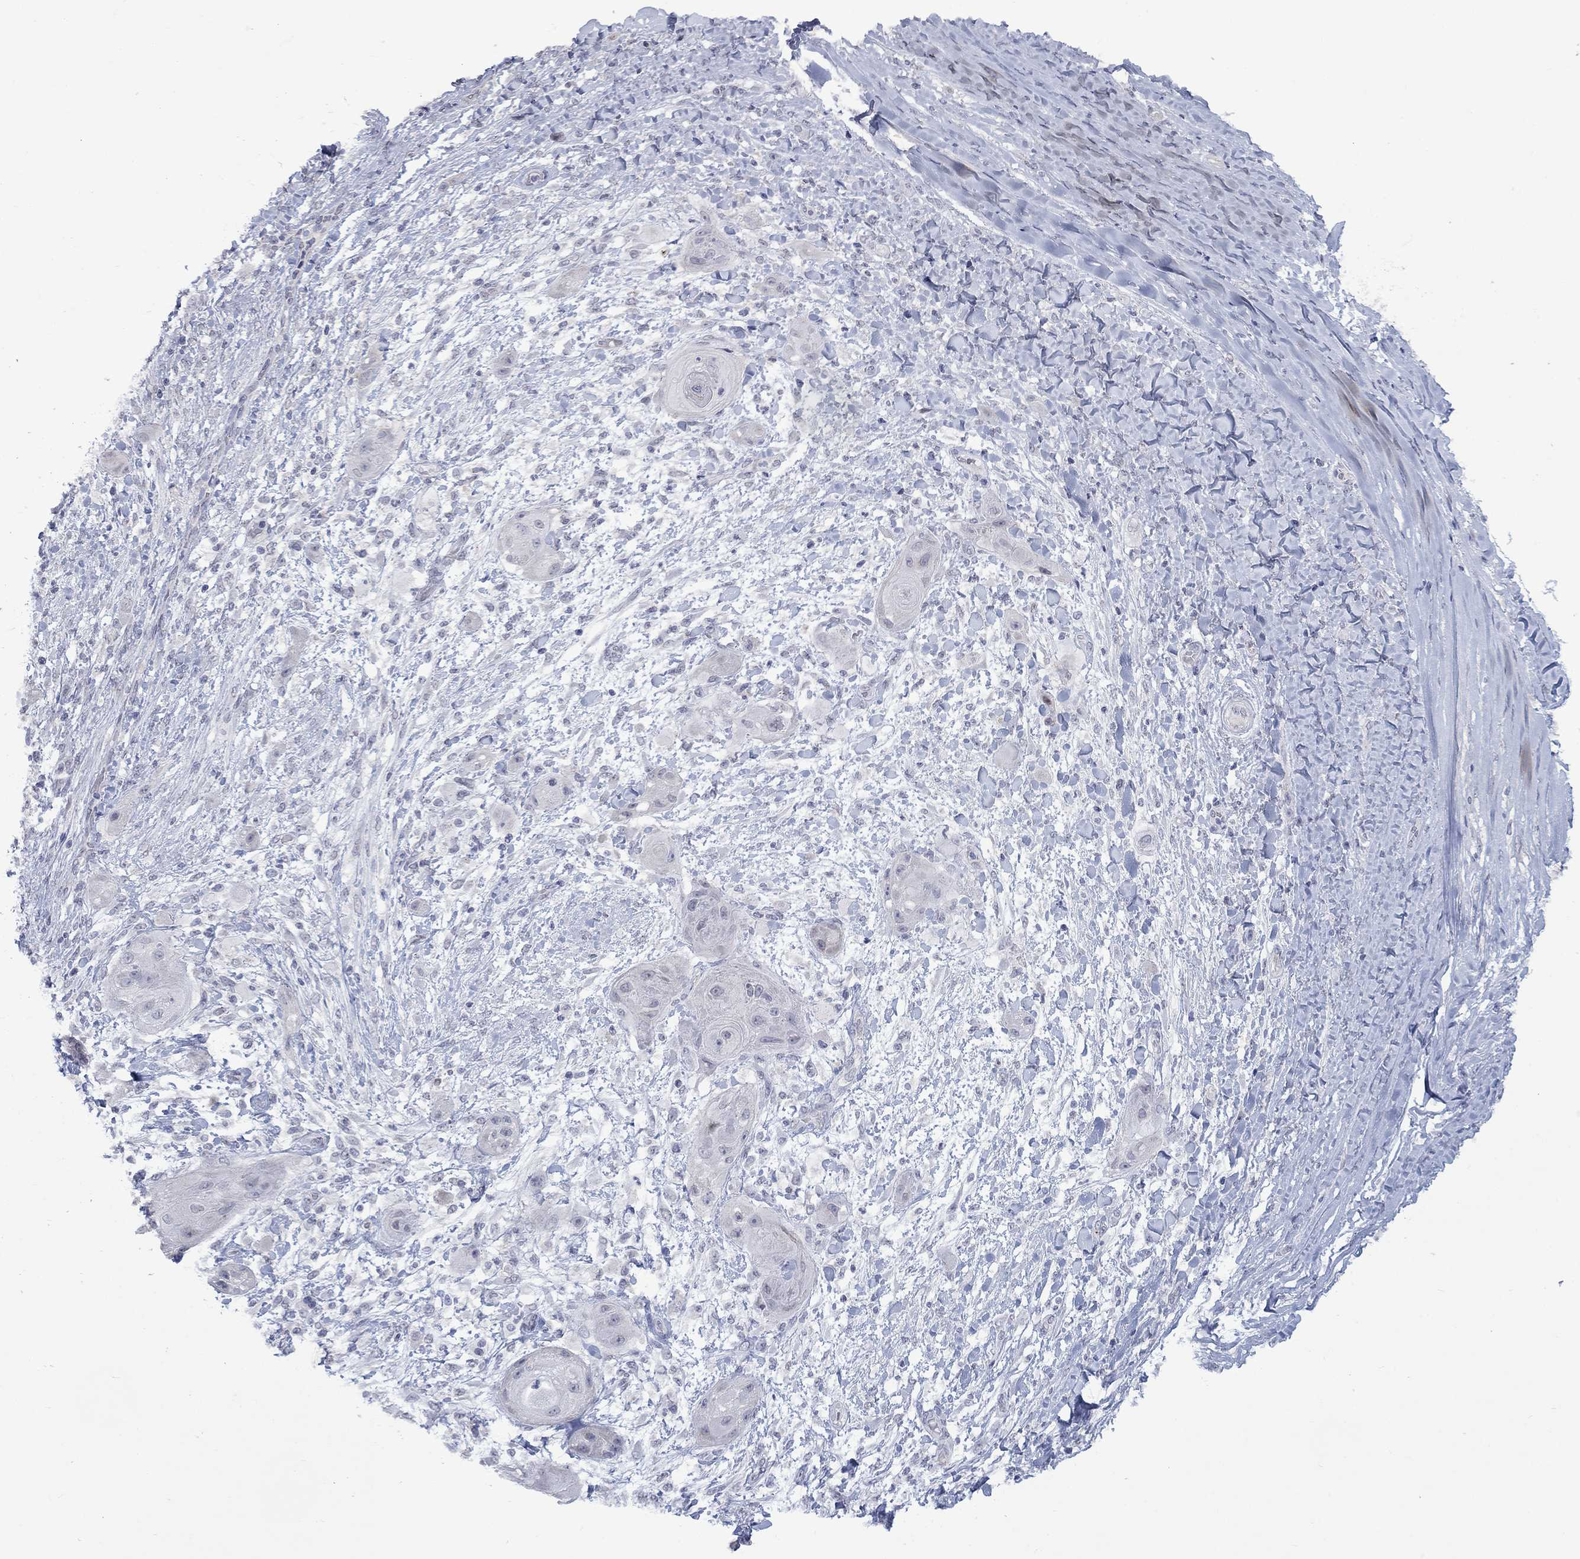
{"staining": {"intensity": "negative", "quantity": "none", "location": "none"}, "tissue": "skin cancer", "cell_type": "Tumor cells", "image_type": "cancer", "snomed": [{"axis": "morphology", "description": "Squamous cell carcinoma, NOS"}, {"axis": "topography", "description": "Skin"}], "caption": "This is an IHC photomicrograph of human skin cancer (squamous cell carcinoma). There is no expression in tumor cells.", "gene": "KCNJ16", "patient": {"sex": "male", "age": 62}}